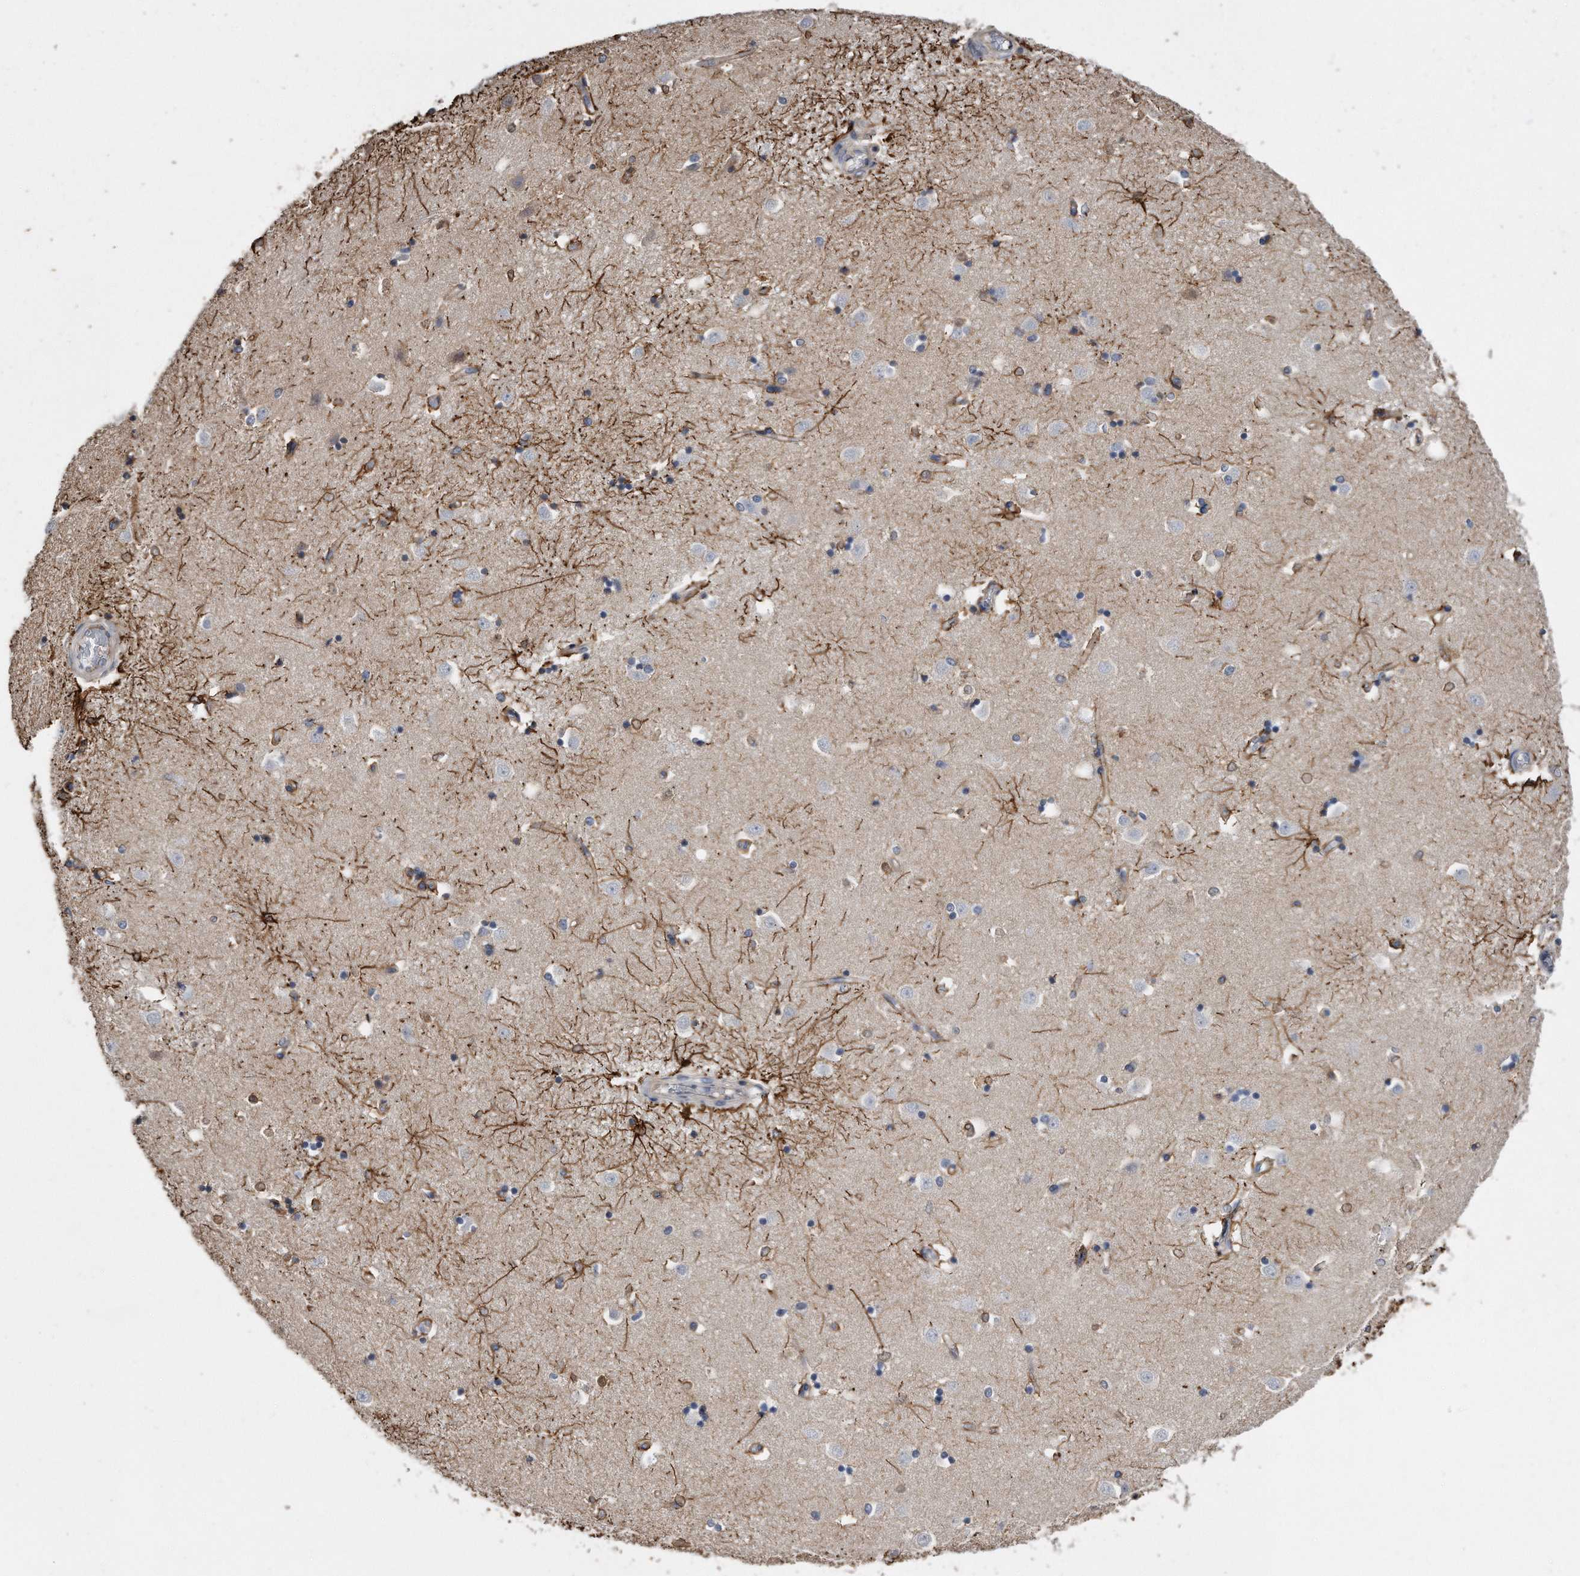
{"staining": {"intensity": "strong", "quantity": "<25%", "location": "cytoplasmic/membranous"}, "tissue": "caudate", "cell_type": "Glial cells", "image_type": "normal", "snomed": [{"axis": "morphology", "description": "Normal tissue, NOS"}, {"axis": "topography", "description": "Lateral ventricle wall"}], "caption": "Protein staining shows strong cytoplasmic/membranous expression in about <25% of glial cells in unremarkable caudate.", "gene": "GPC1", "patient": {"sex": "male", "age": 45}}